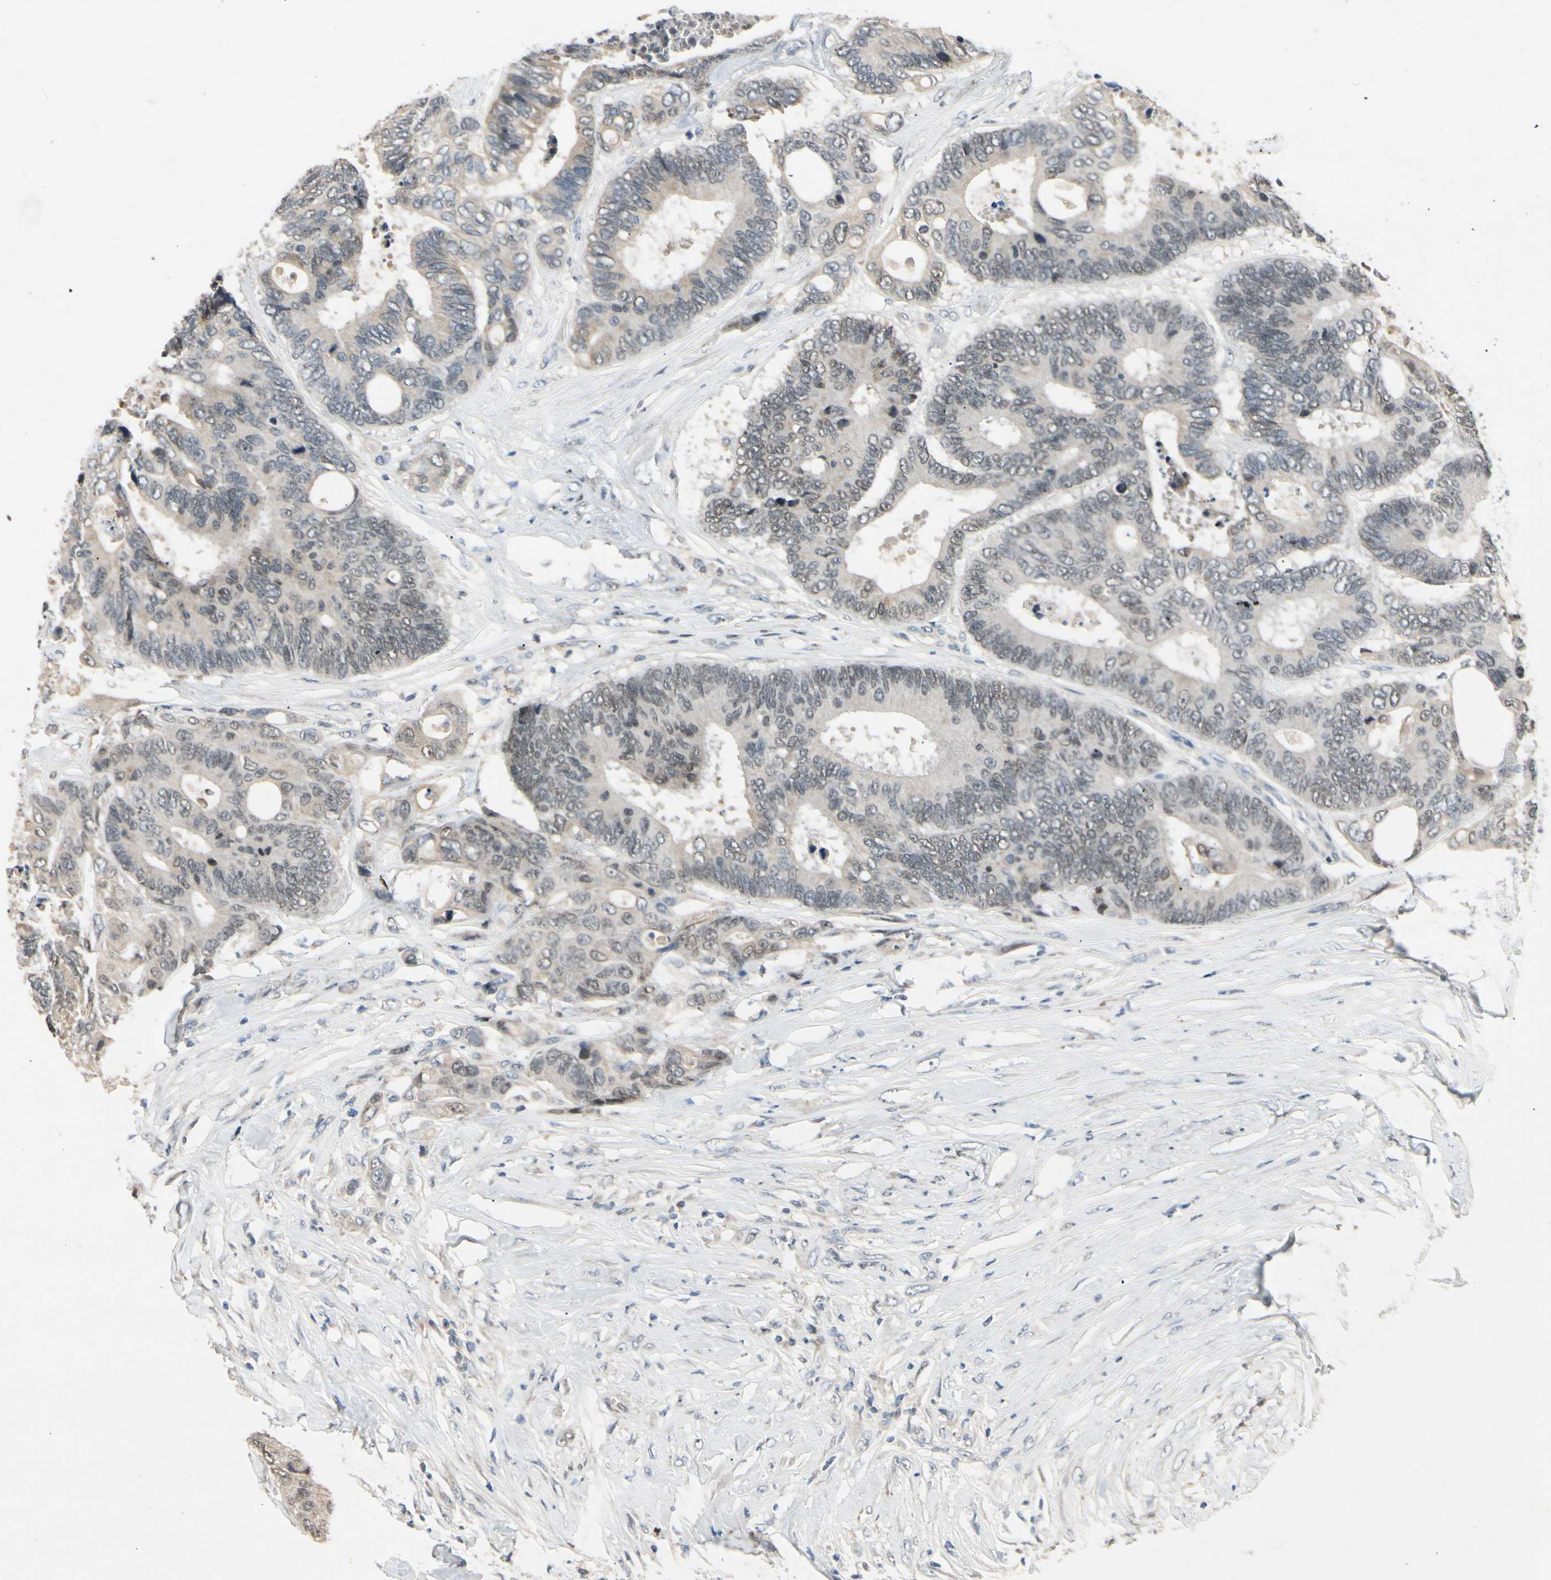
{"staining": {"intensity": "weak", "quantity": "25%-75%", "location": "nuclear"}, "tissue": "colorectal cancer", "cell_type": "Tumor cells", "image_type": "cancer", "snomed": [{"axis": "morphology", "description": "Adenocarcinoma, NOS"}, {"axis": "topography", "description": "Rectum"}], "caption": "This image shows IHC staining of colorectal cancer (adenocarcinoma), with low weak nuclear expression in approximately 25%-75% of tumor cells.", "gene": "RIOX2", "patient": {"sex": "male", "age": 55}}